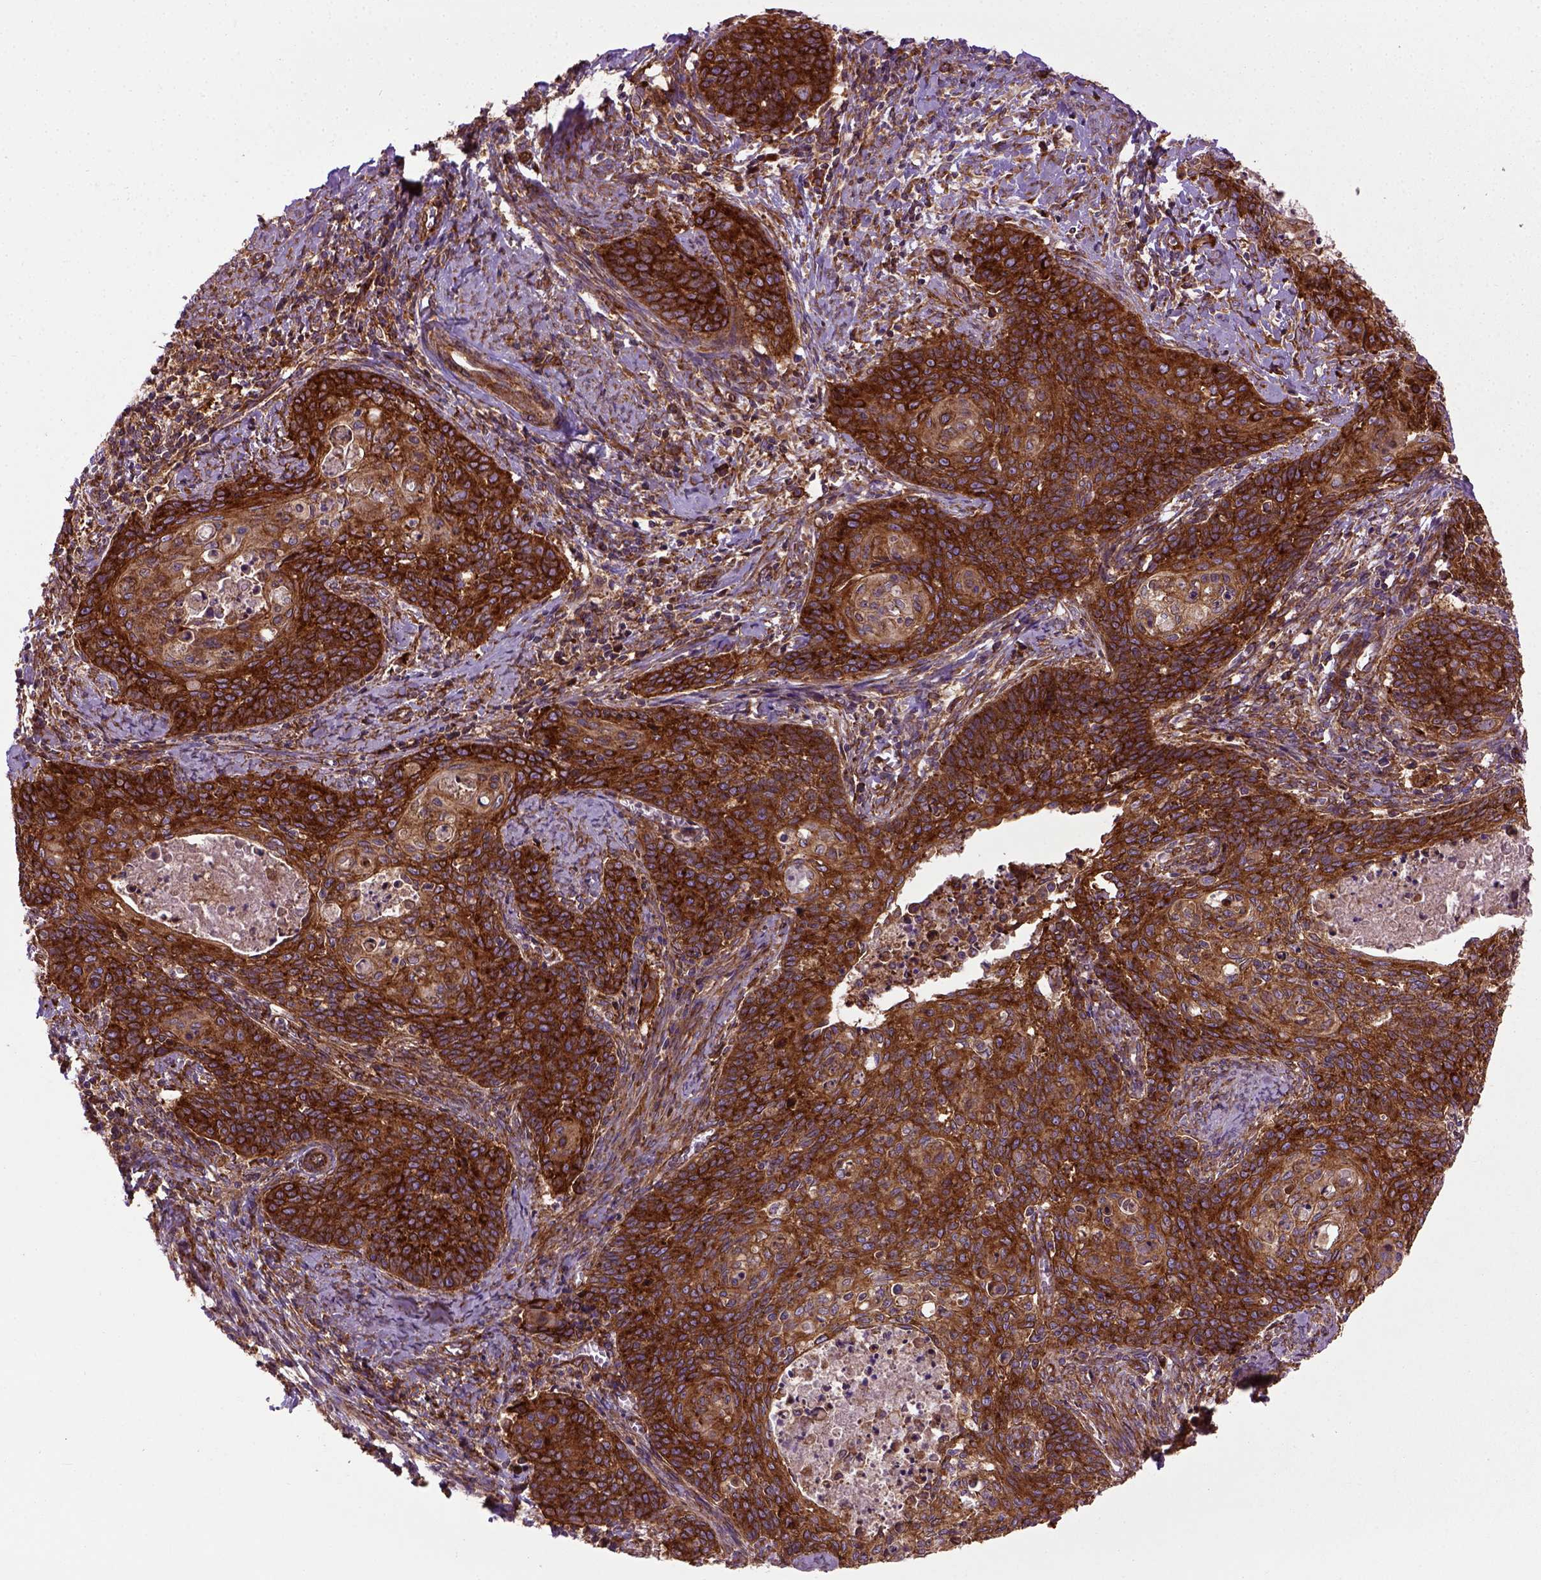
{"staining": {"intensity": "strong", "quantity": ">75%", "location": "cytoplasmic/membranous"}, "tissue": "cervical cancer", "cell_type": "Tumor cells", "image_type": "cancer", "snomed": [{"axis": "morphology", "description": "Normal tissue, NOS"}, {"axis": "morphology", "description": "Squamous cell carcinoma, NOS"}, {"axis": "topography", "description": "Cervix"}], "caption": "A histopathology image showing strong cytoplasmic/membranous staining in about >75% of tumor cells in squamous cell carcinoma (cervical), as visualized by brown immunohistochemical staining.", "gene": "CAPRIN1", "patient": {"sex": "female", "age": 39}}